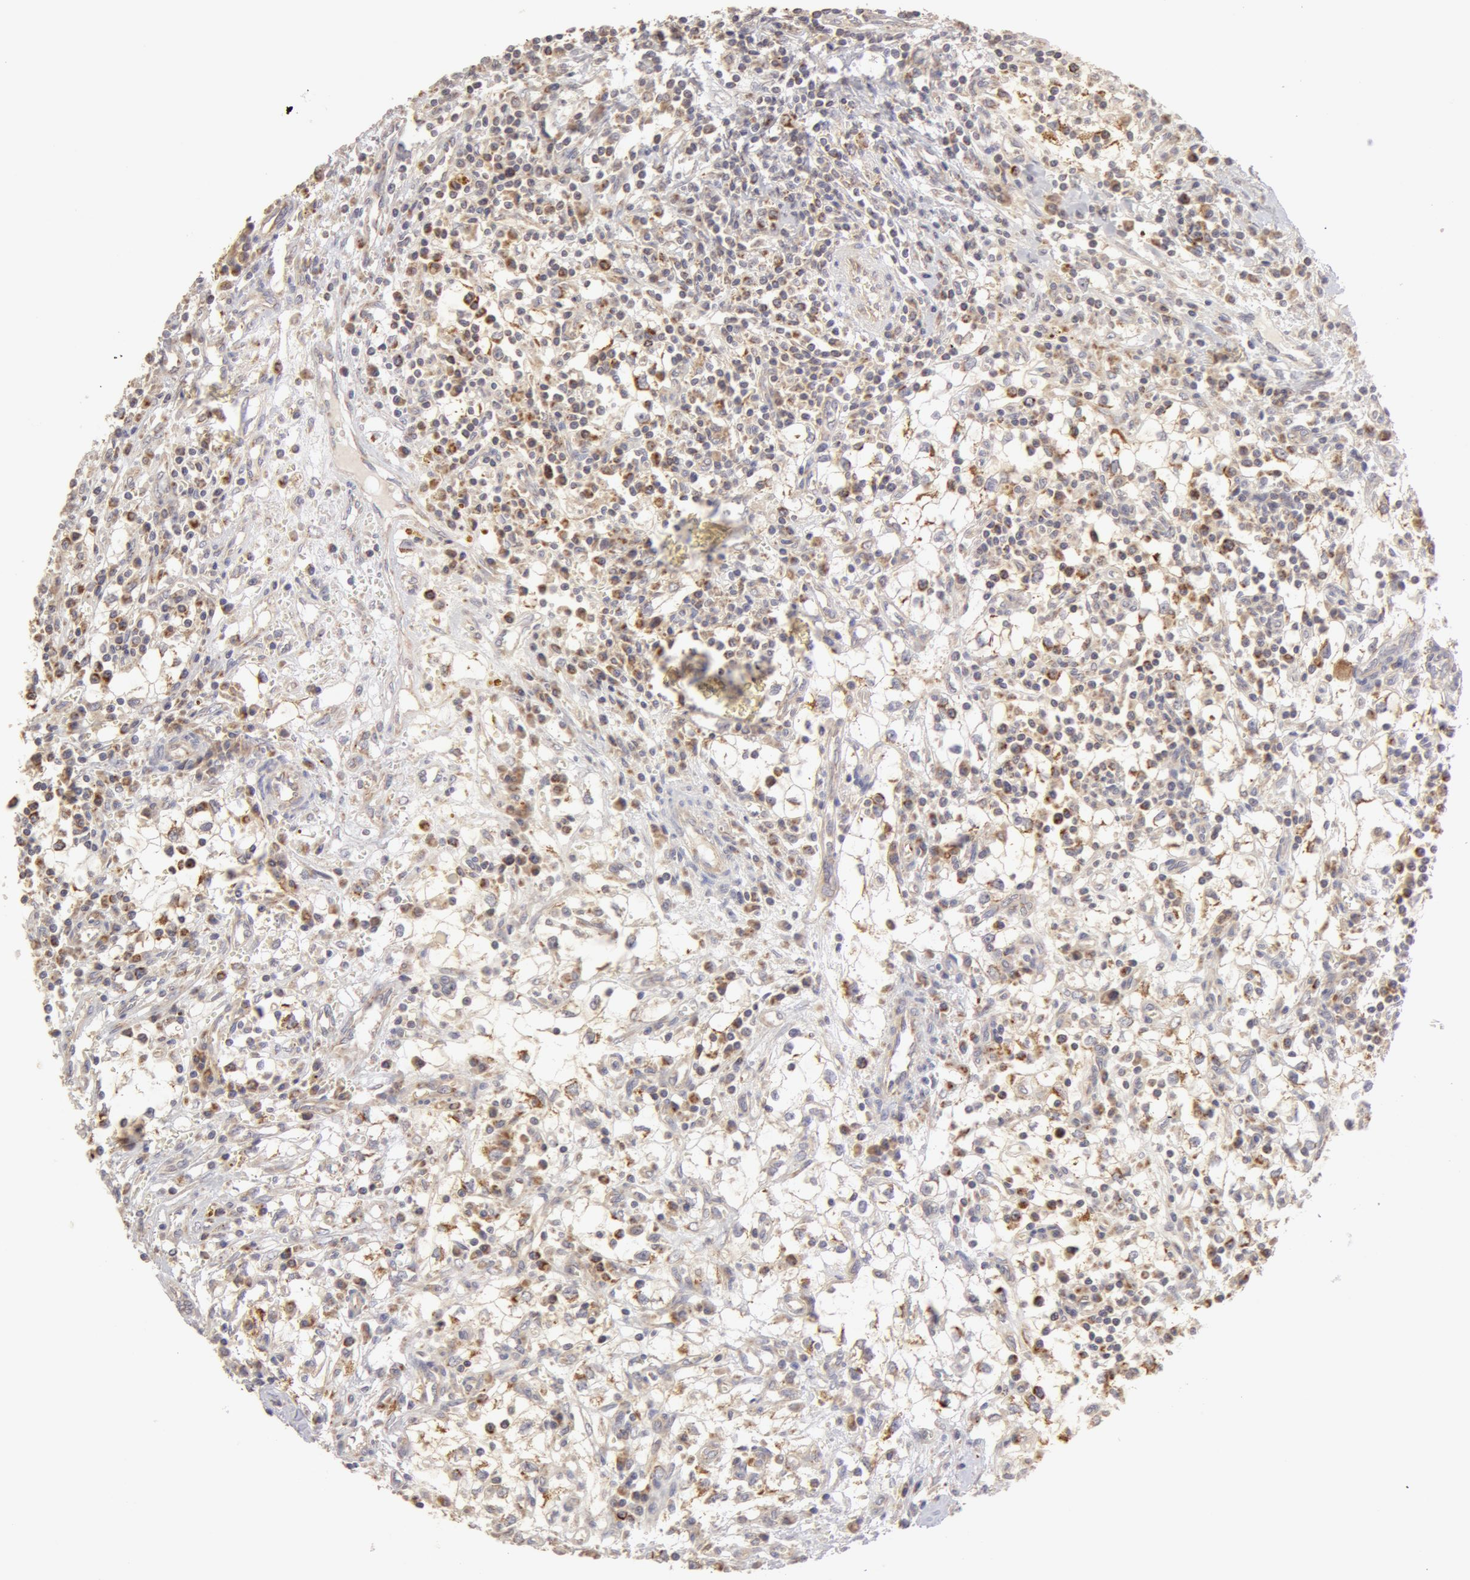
{"staining": {"intensity": "negative", "quantity": "none", "location": "none"}, "tissue": "renal cancer", "cell_type": "Tumor cells", "image_type": "cancer", "snomed": [{"axis": "morphology", "description": "Adenocarcinoma, NOS"}, {"axis": "topography", "description": "Kidney"}], "caption": "IHC of renal adenocarcinoma demonstrates no staining in tumor cells.", "gene": "ADPRH", "patient": {"sex": "male", "age": 82}}